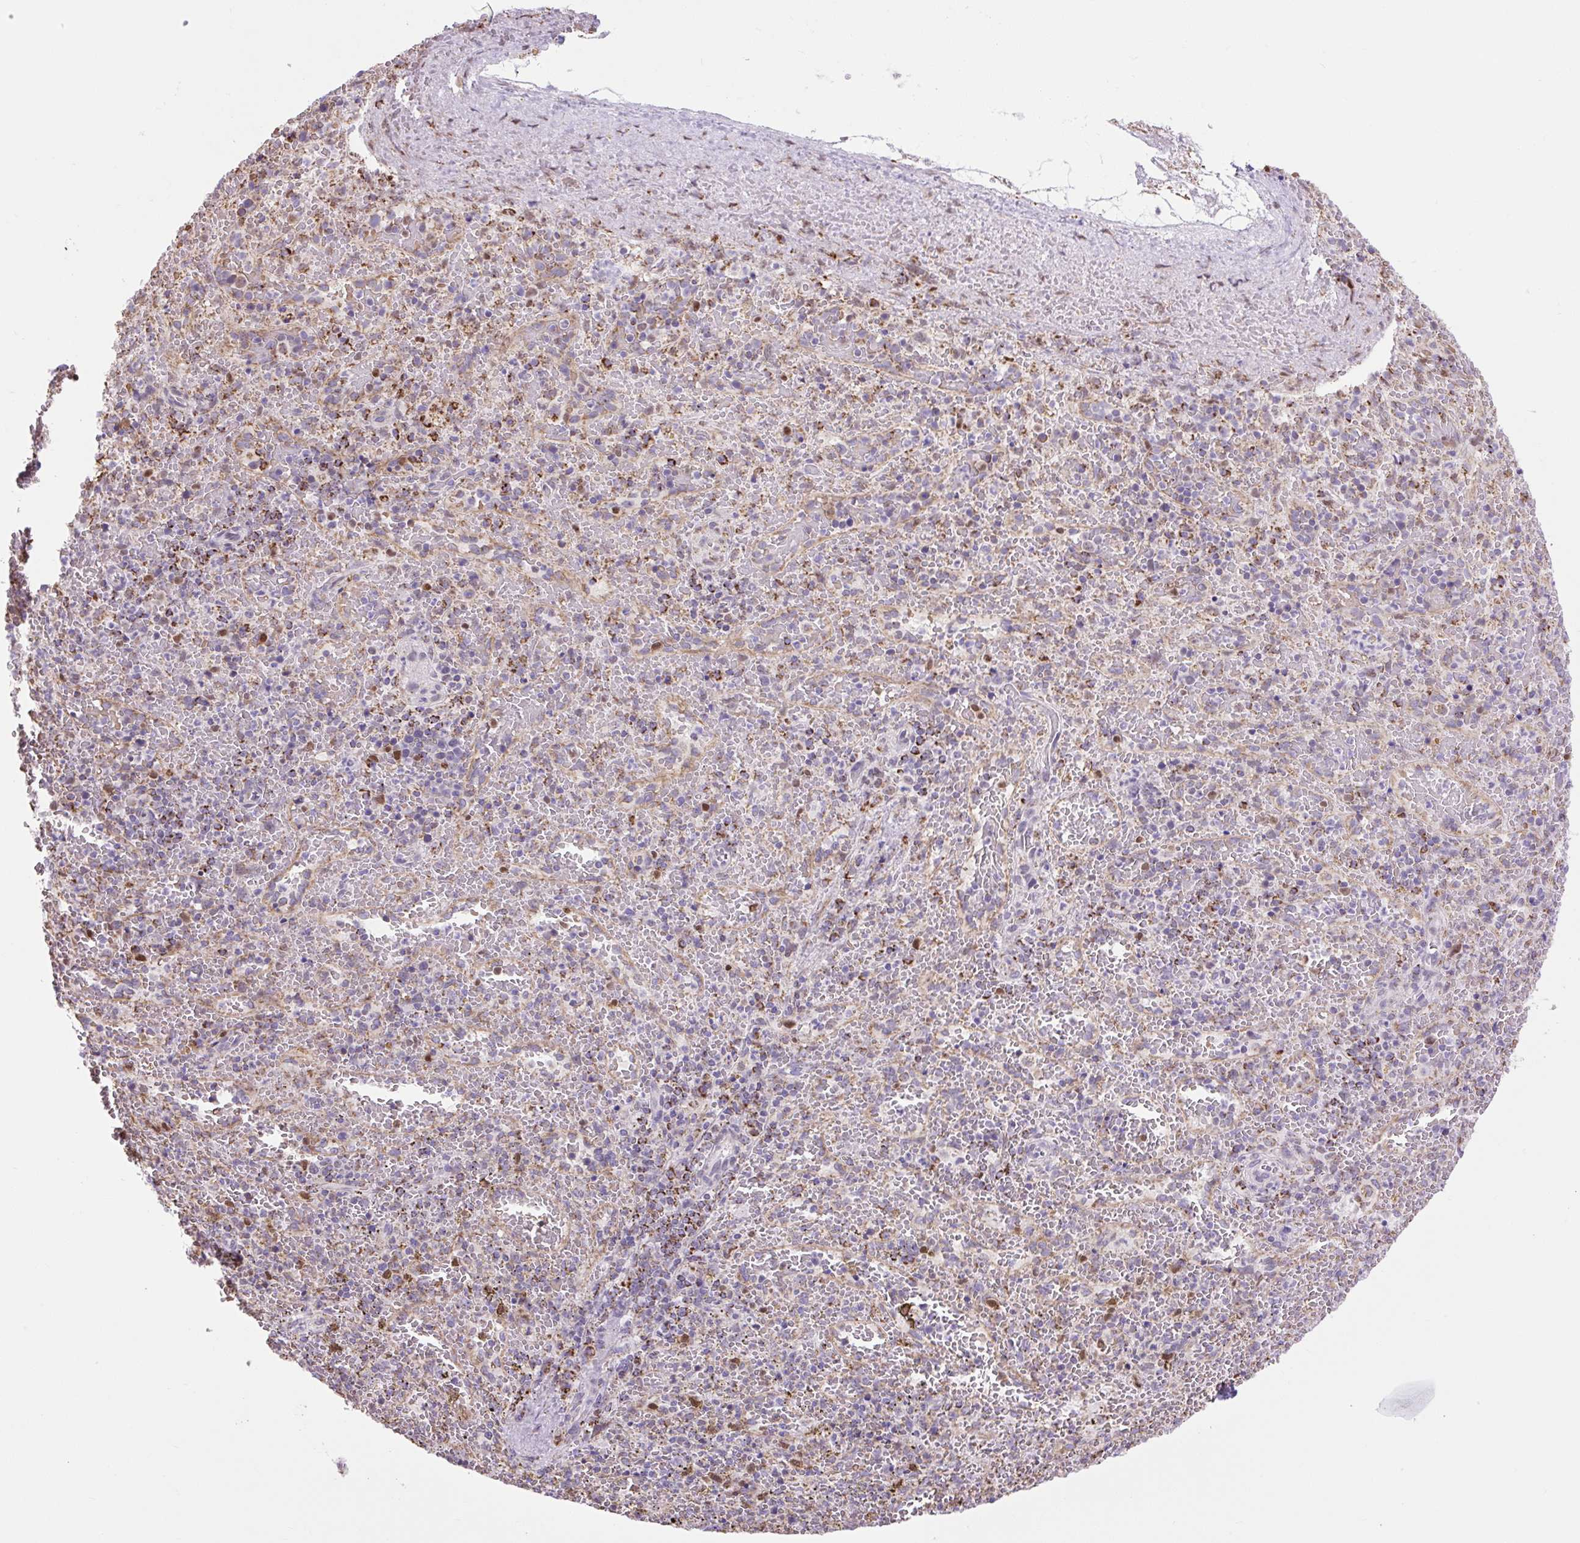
{"staining": {"intensity": "strong", "quantity": "<25%", "location": "cytoplasmic/membranous"}, "tissue": "spleen", "cell_type": "Cells in red pulp", "image_type": "normal", "snomed": [{"axis": "morphology", "description": "Normal tissue, NOS"}, {"axis": "topography", "description": "Spleen"}], "caption": "A brown stain highlights strong cytoplasmic/membranous positivity of a protein in cells in red pulp of benign human spleen.", "gene": "SCO2", "patient": {"sex": "female", "age": 50}}